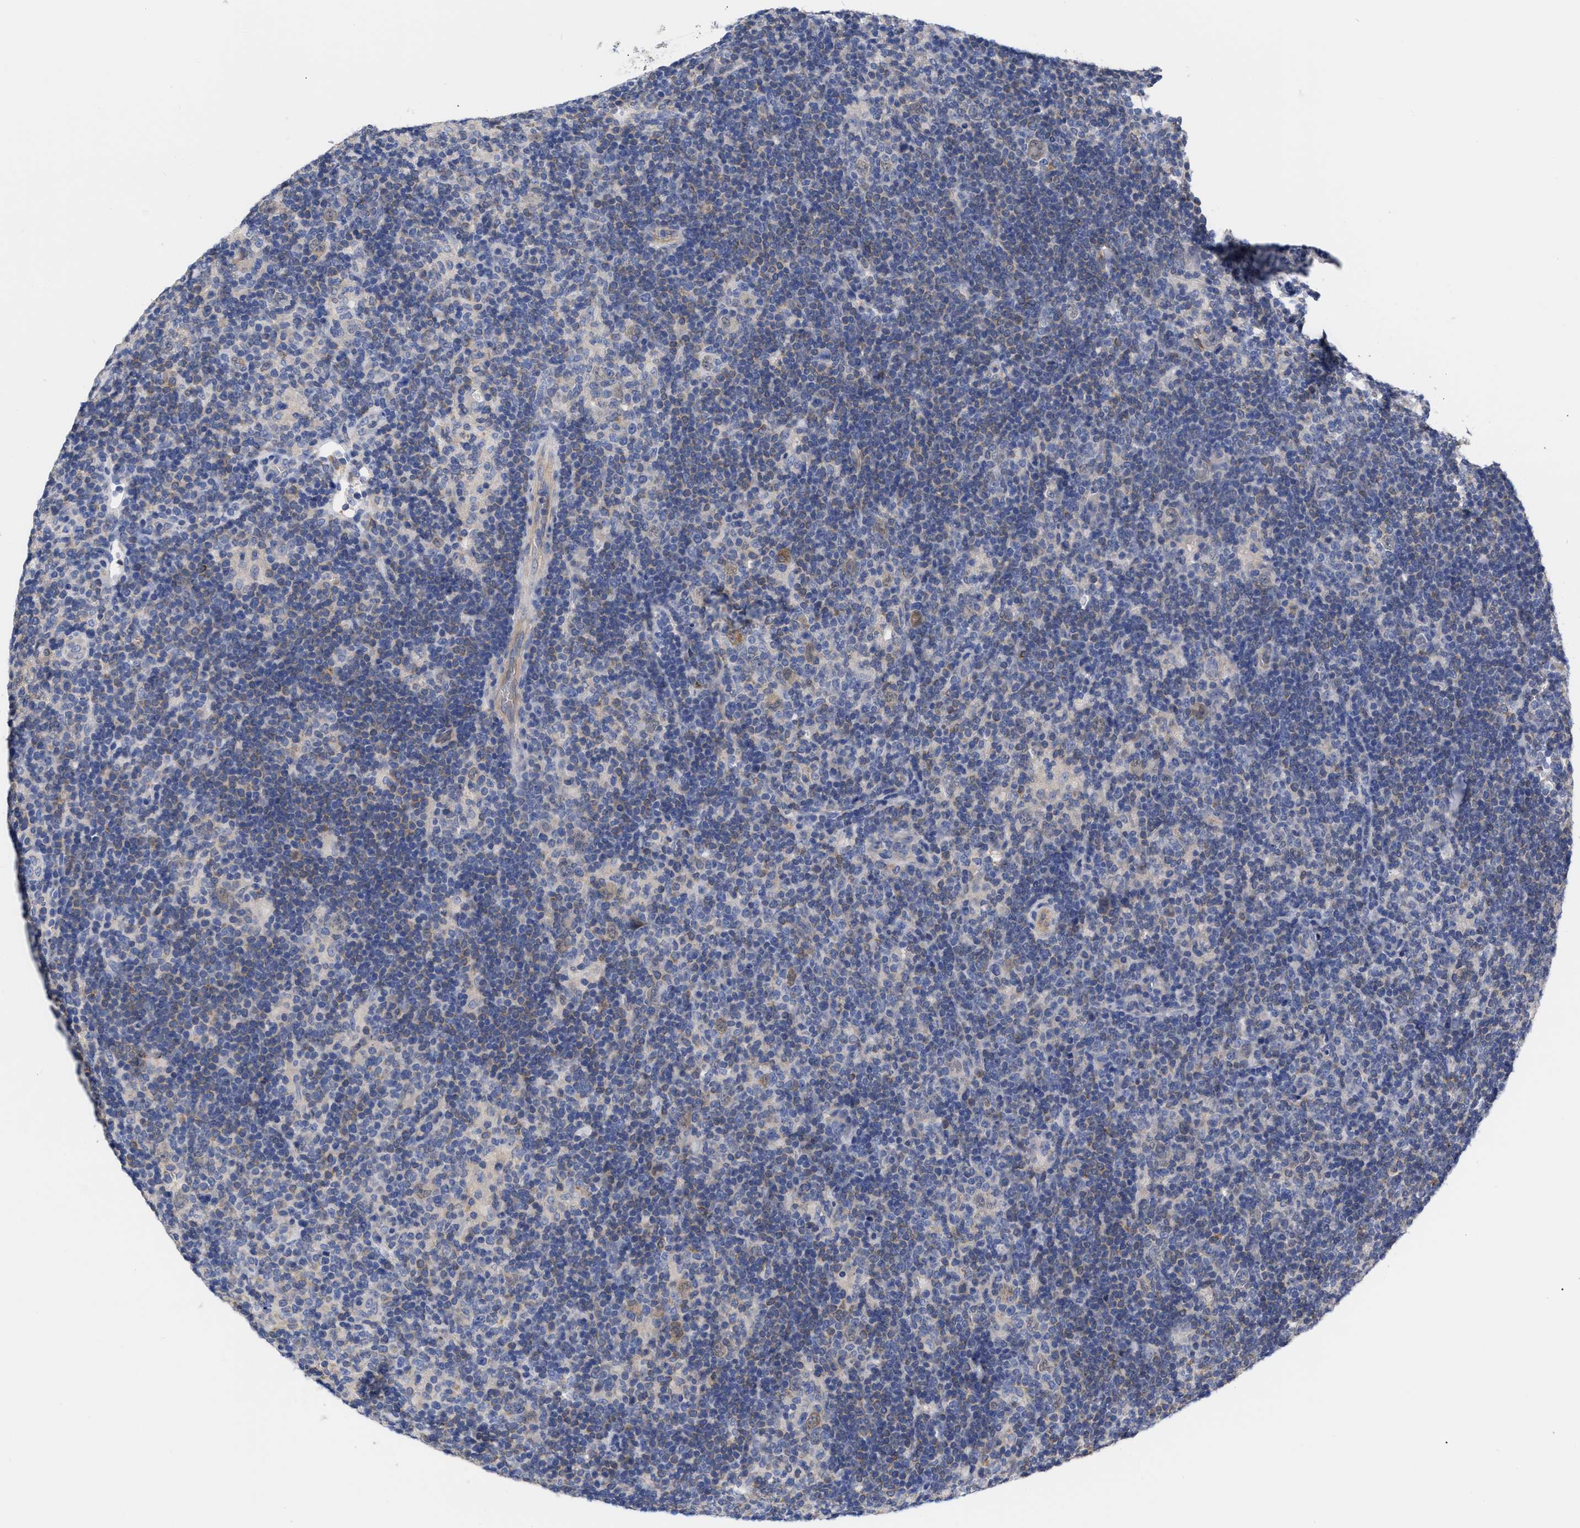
{"staining": {"intensity": "weak", "quantity": "25%-75%", "location": "cytoplasmic/membranous"}, "tissue": "lymphoma", "cell_type": "Tumor cells", "image_type": "cancer", "snomed": [{"axis": "morphology", "description": "Hodgkin's disease, NOS"}, {"axis": "topography", "description": "Lymph node"}], "caption": "A micrograph showing weak cytoplasmic/membranous expression in about 25%-75% of tumor cells in Hodgkin's disease, as visualized by brown immunohistochemical staining.", "gene": "IRAG2", "patient": {"sex": "female", "age": 57}}